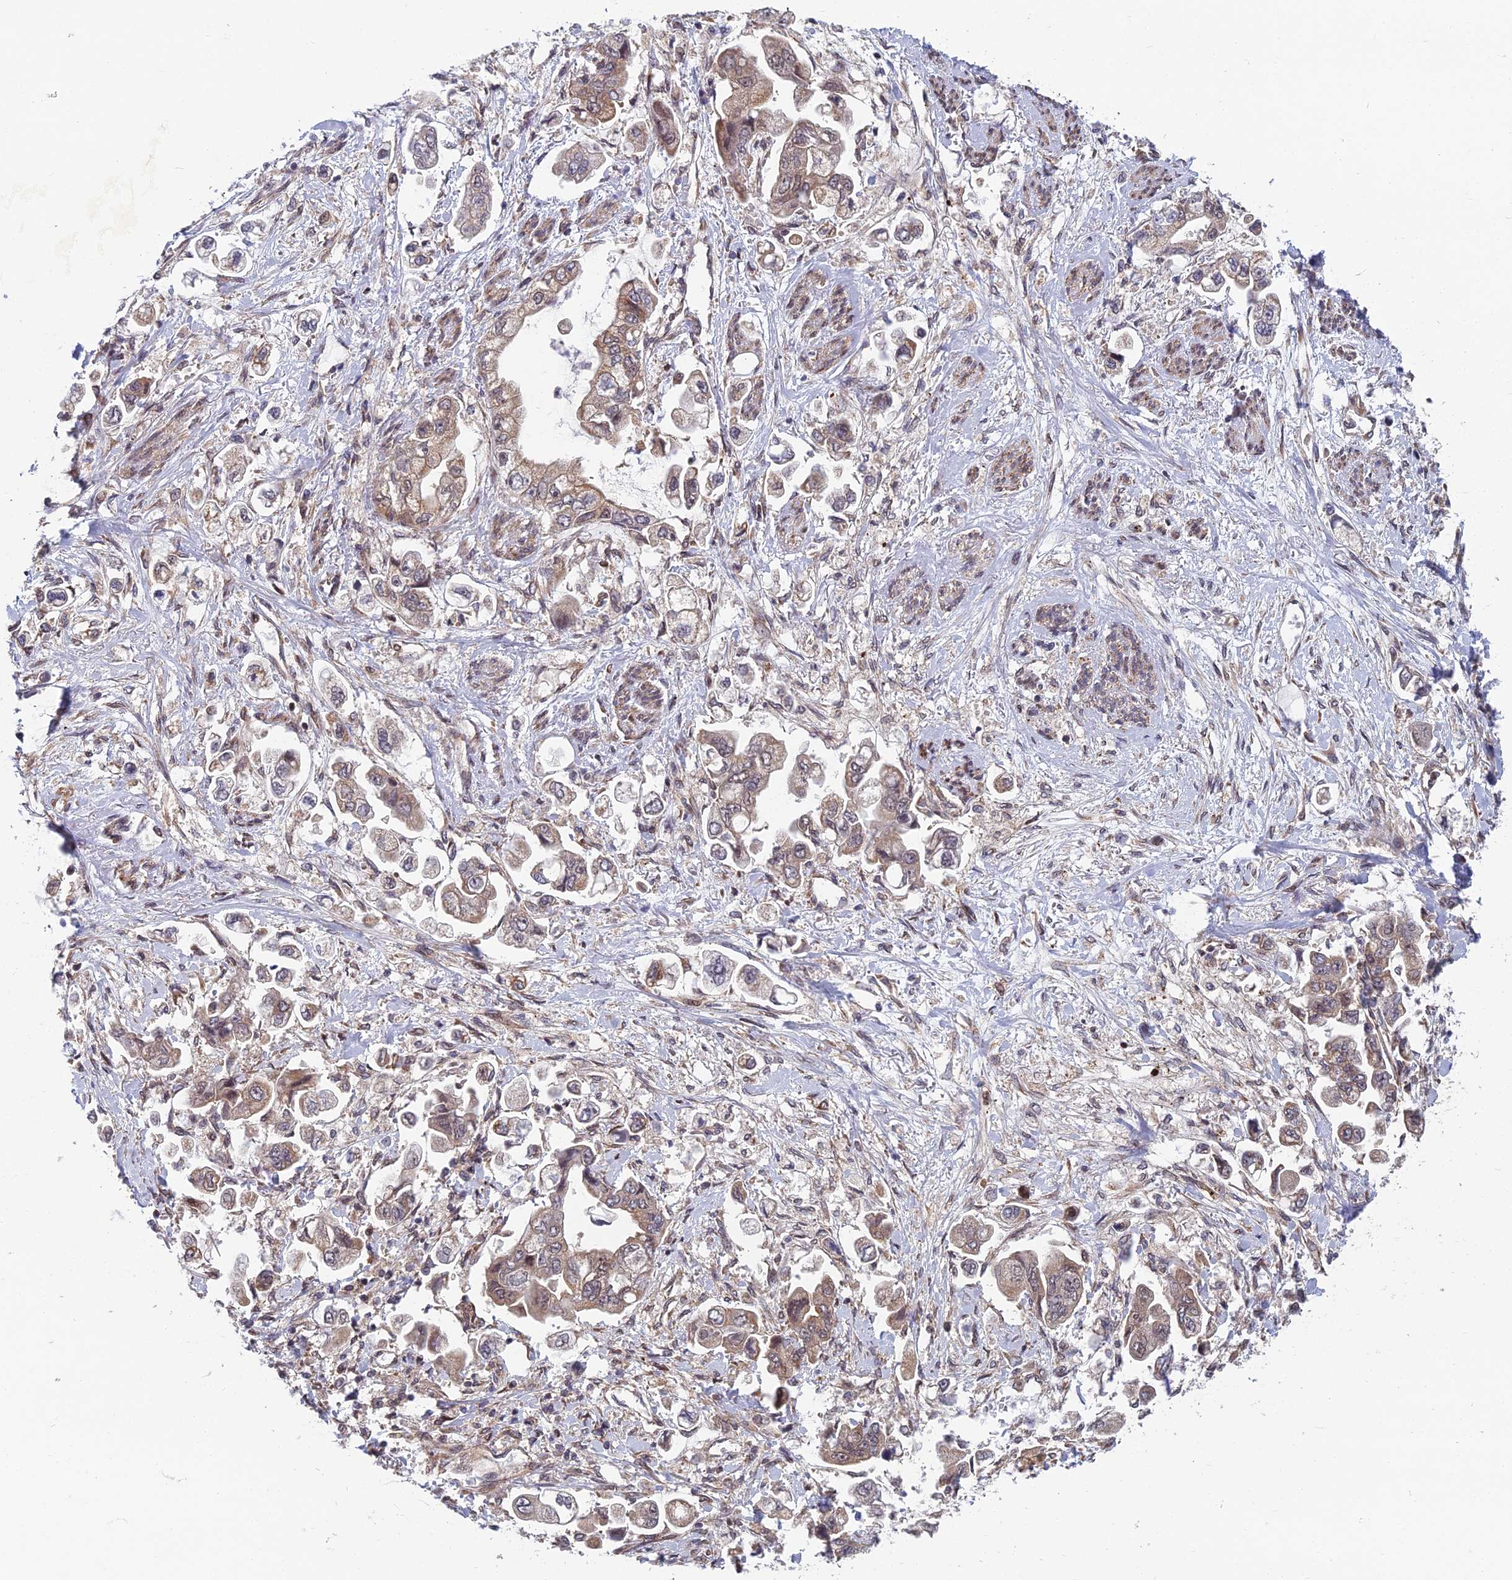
{"staining": {"intensity": "moderate", "quantity": ">75%", "location": "cytoplasmic/membranous"}, "tissue": "stomach cancer", "cell_type": "Tumor cells", "image_type": "cancer", "snomed": [{"axis": "morphology", "description": "Adenocarcinoma, NOS"}, {"axis": "topography", "description": "Stomach"}], "caption": "Moderate cytoplasmic/membranous expression for a protein is present in about >75% of tumor cells of stomach cancer using IHC.", "gene": "COMMD2", "patient": {"sex": "male", "age": 62}}